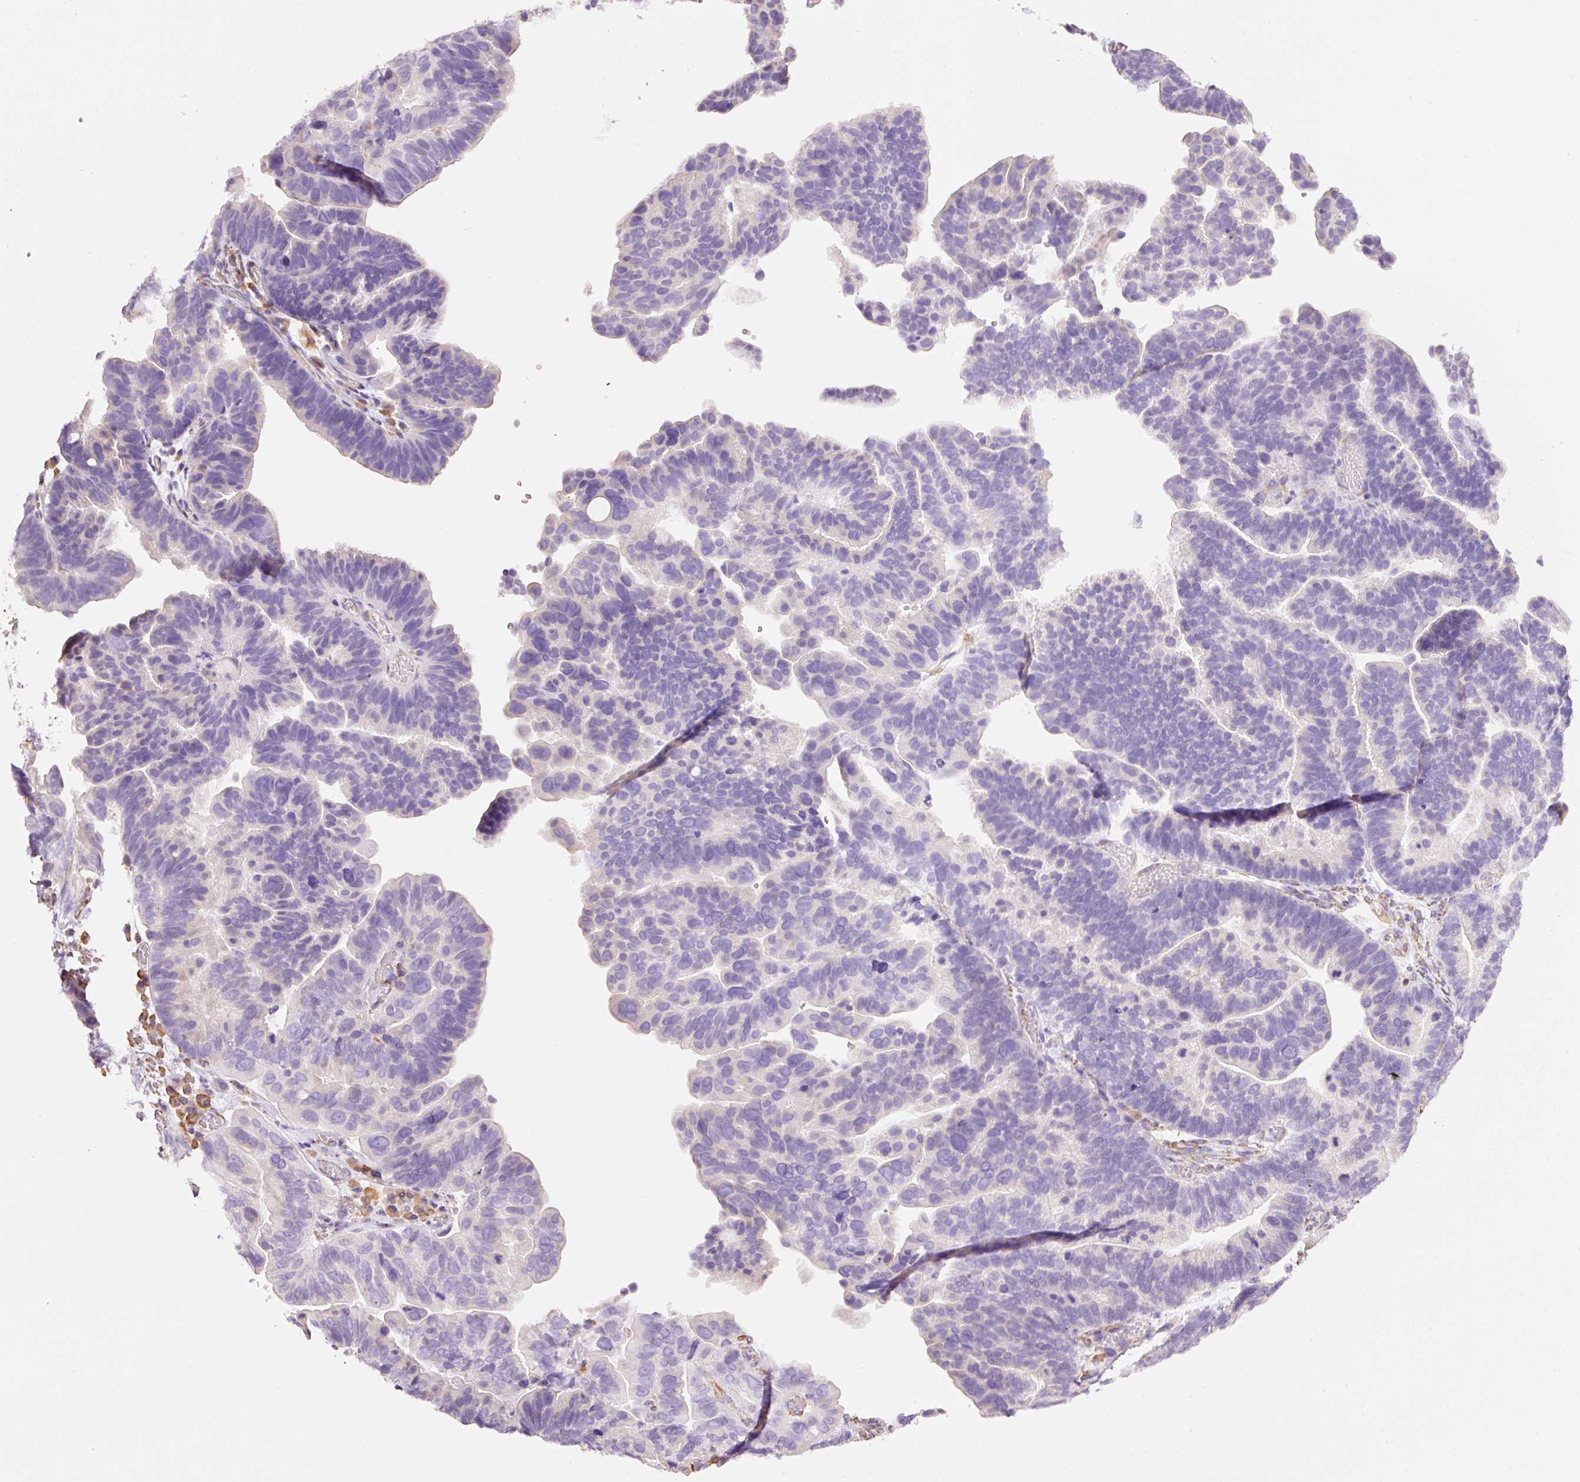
{"staining": {"intensity": "negative", "quantity": "none", "location": "none"}, "tissue": "ovarian cancer", "cell_type": "Tumor cells", "image_type": "cancer", "snomed": [{"axis": "morphology", "description": "Cystadenocarcinoma, serous, NOS"}, {"axis": "topography", "description": "Ovary"}], "caption": "Image shows no significant protein positivity in tumor cells of serous cystadenocarcinoma (ovarian).", "gene": "GCG", "patient": {"sex": "female", "age": 56}}